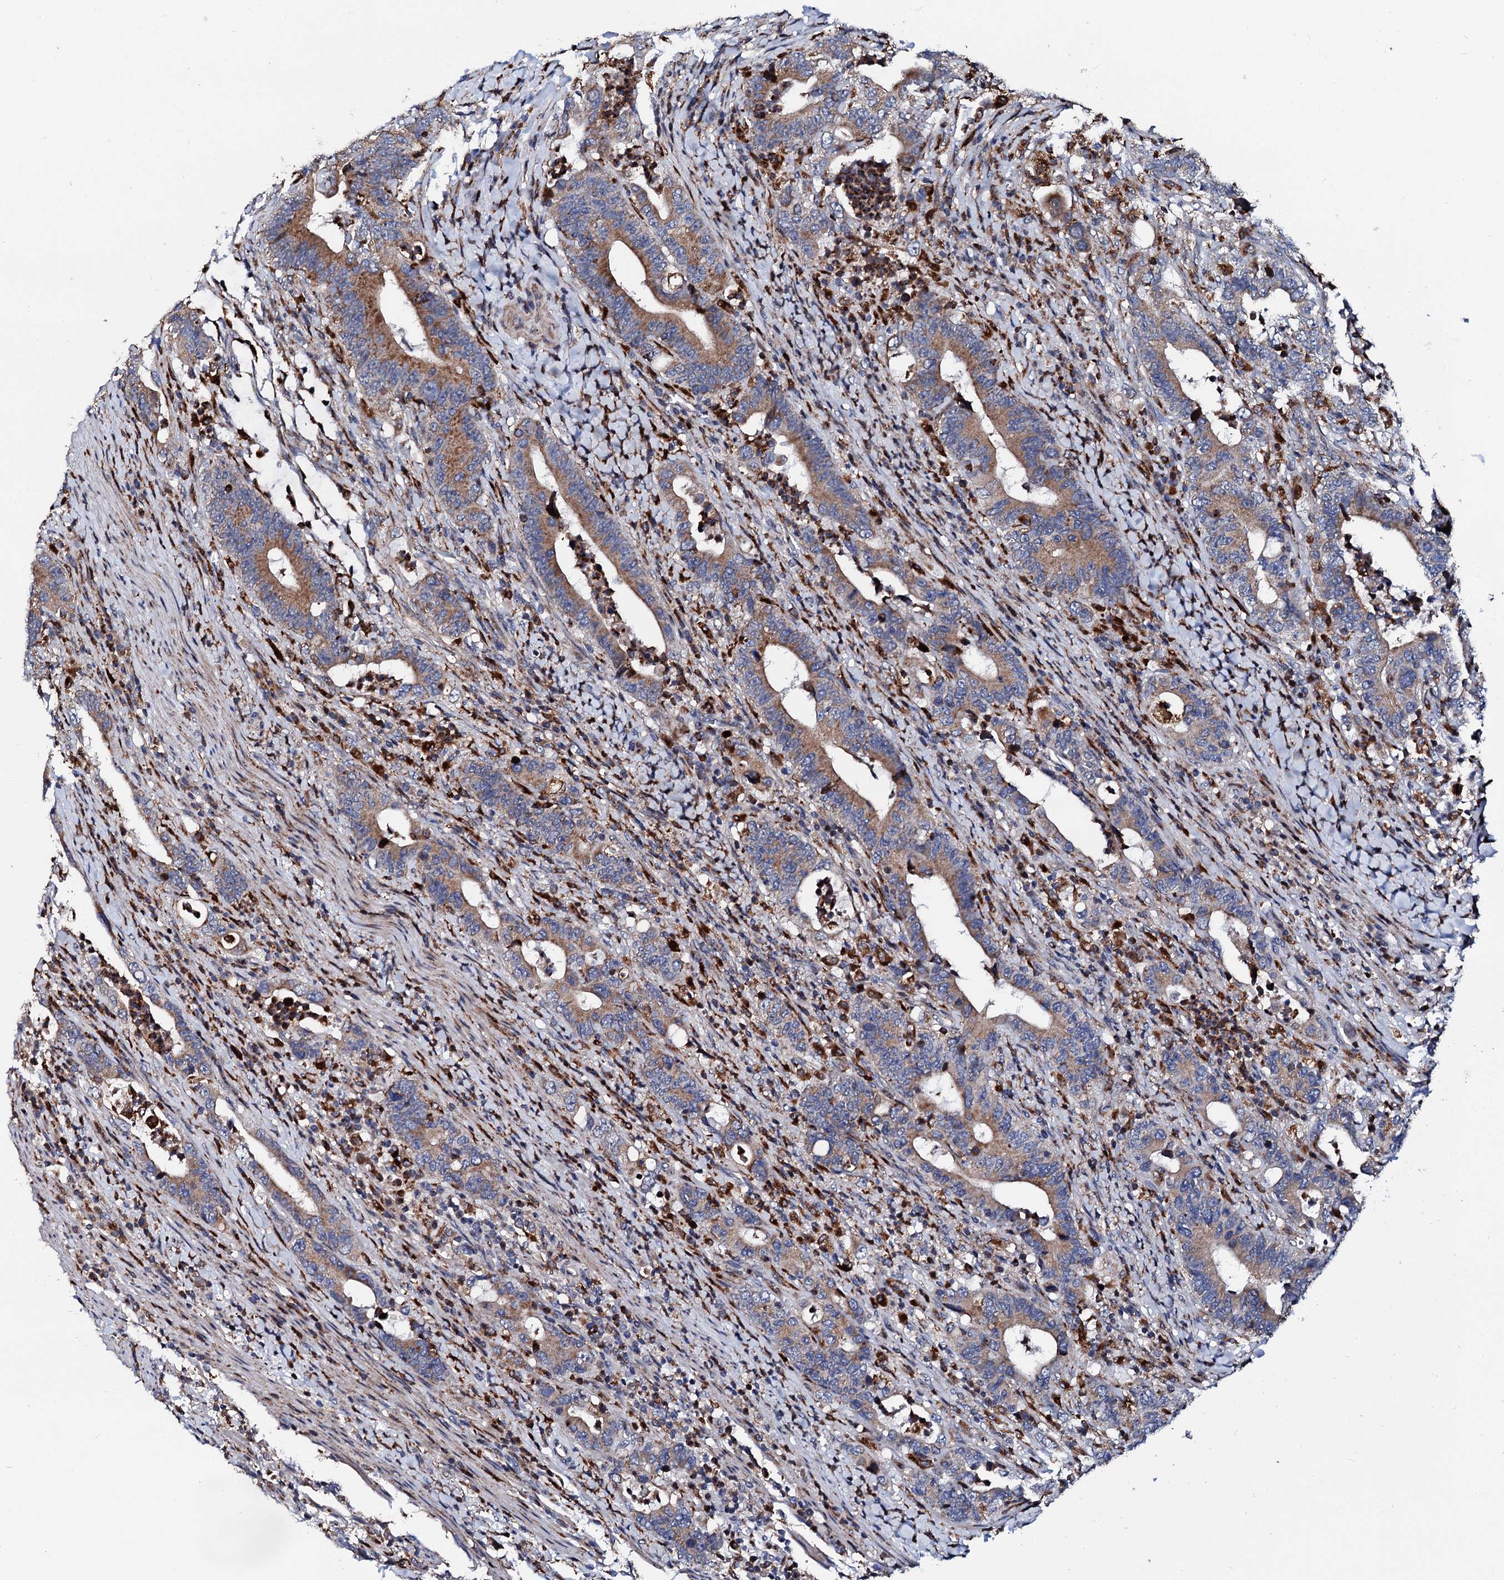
{"staining": {"intensity": "moderate", "quantity": ">75%", "location": "cytoplasmic/membranous"}, "tissue": "colorectal cancer", "cell_type": "Tumor cells", "image_type": "cancer", "snomed": [{"axis": "morphology", "description": "Adenocarcinoma, NOS"}, {"axis": "topography", "description": "Colon"}], "caption": "Colorectal adenocarcinoma was stained to show a protein in brown. There is medium levels of moderate cytoplasmic/membranous staining in about >75% of tumor cells.", "gene": "TCIRG1", "patient": {"sex": "female", "age": 75}}